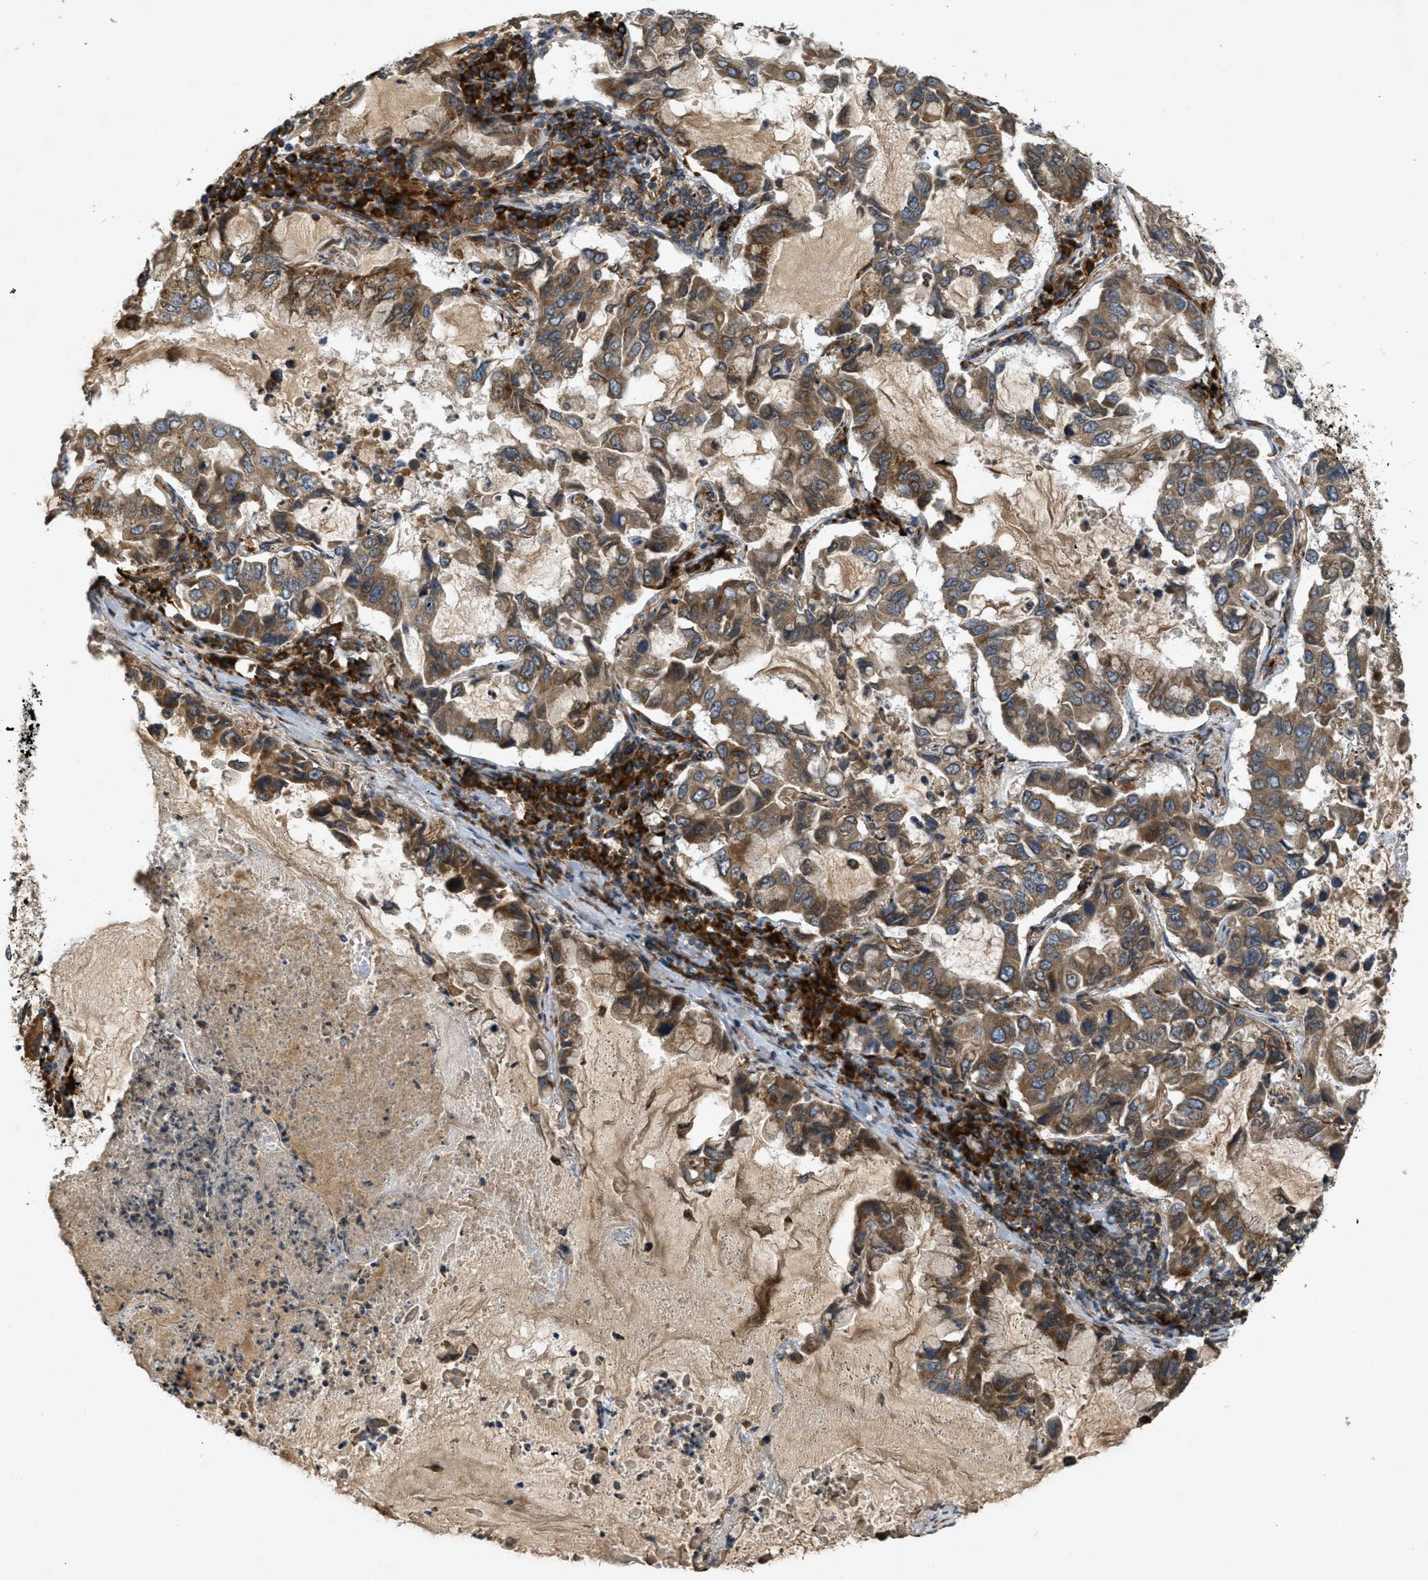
{"staining": {"intensity": "moderate", "quantity": ">75%", "location": "cytoplasmic/membranous"}, "tissue": "lung cancer", "cell_type": "Tumor cells", "image_type": "cancer", "snomed": [{"axis": "morphology", "description": "Adenocarcinoma, NOS"}, {"axis": "topography", "description": "Lung"}], "caption": "High-magnification brightfield microscopy of adenocarcinoma (lung) stained with DAB (3,3'-diaminobenzidine) (brown) and counterstained with hematoxylin (blue). tumor cells exhibit moderate cytoplasmic/membranous staining is present in approximately>75% of cells.", "gene": "PCDH18", "patient": {"sex": "male", "age": 64}}